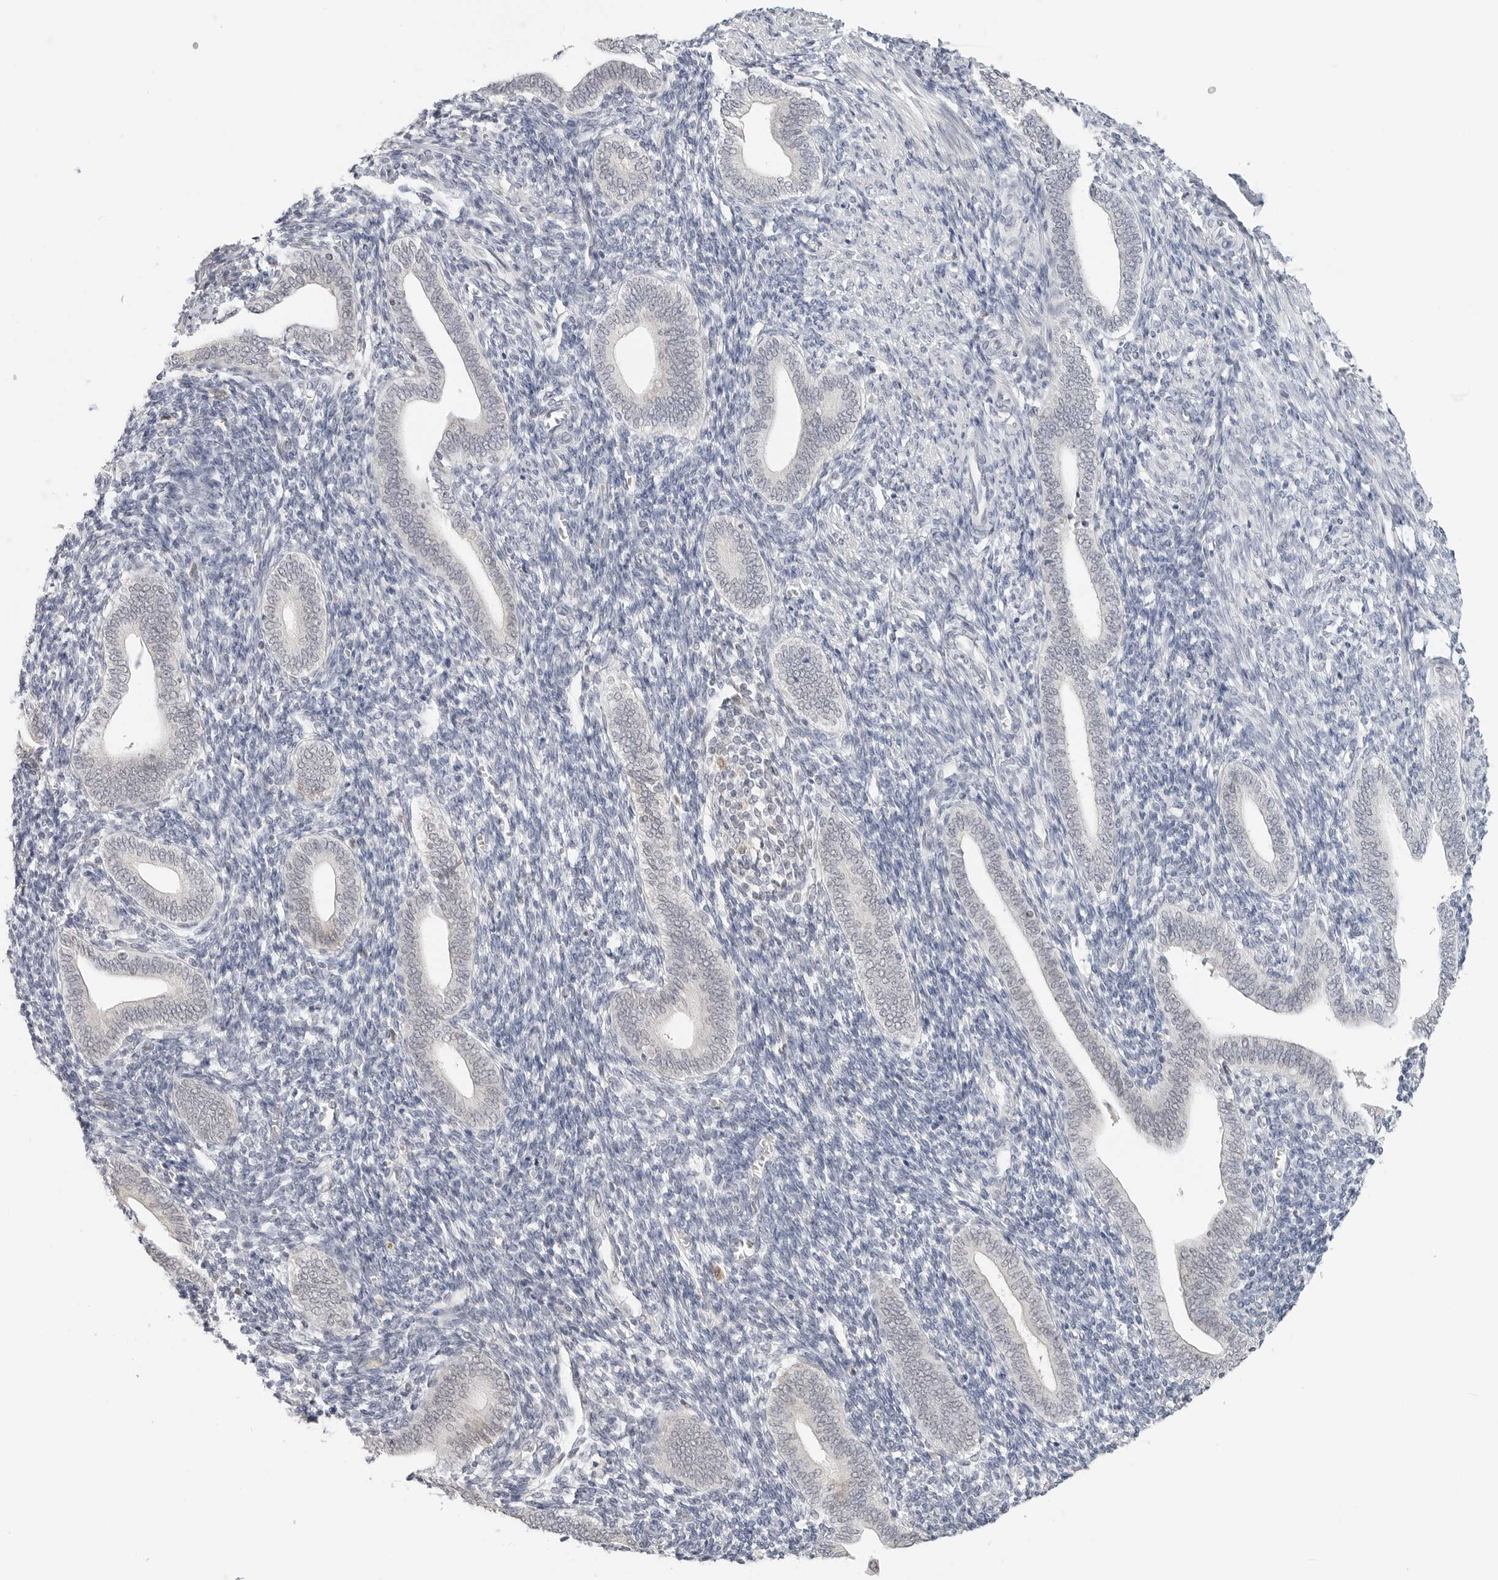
{"staining": {"intensity": "negative", "quantity": "none", "location": "none"}, "tissue": "endometrium", "cell_type": "Cells in endometrial stroma", "image_type": "normal", "snomed": [{"axis": "morphology", "description": "Normal tissue, NOS"}, {"axis": "topography", "description": "Uterus"}, {"axis": "topography", "description": "Endometrium"}], "caption": "Human endometrium stained for a protein using immunohistochemistry exhibits no expression in cells in endometrial stroma.", "gene": "TSEN2", "patient": {"sex": "female", "age": 33}}